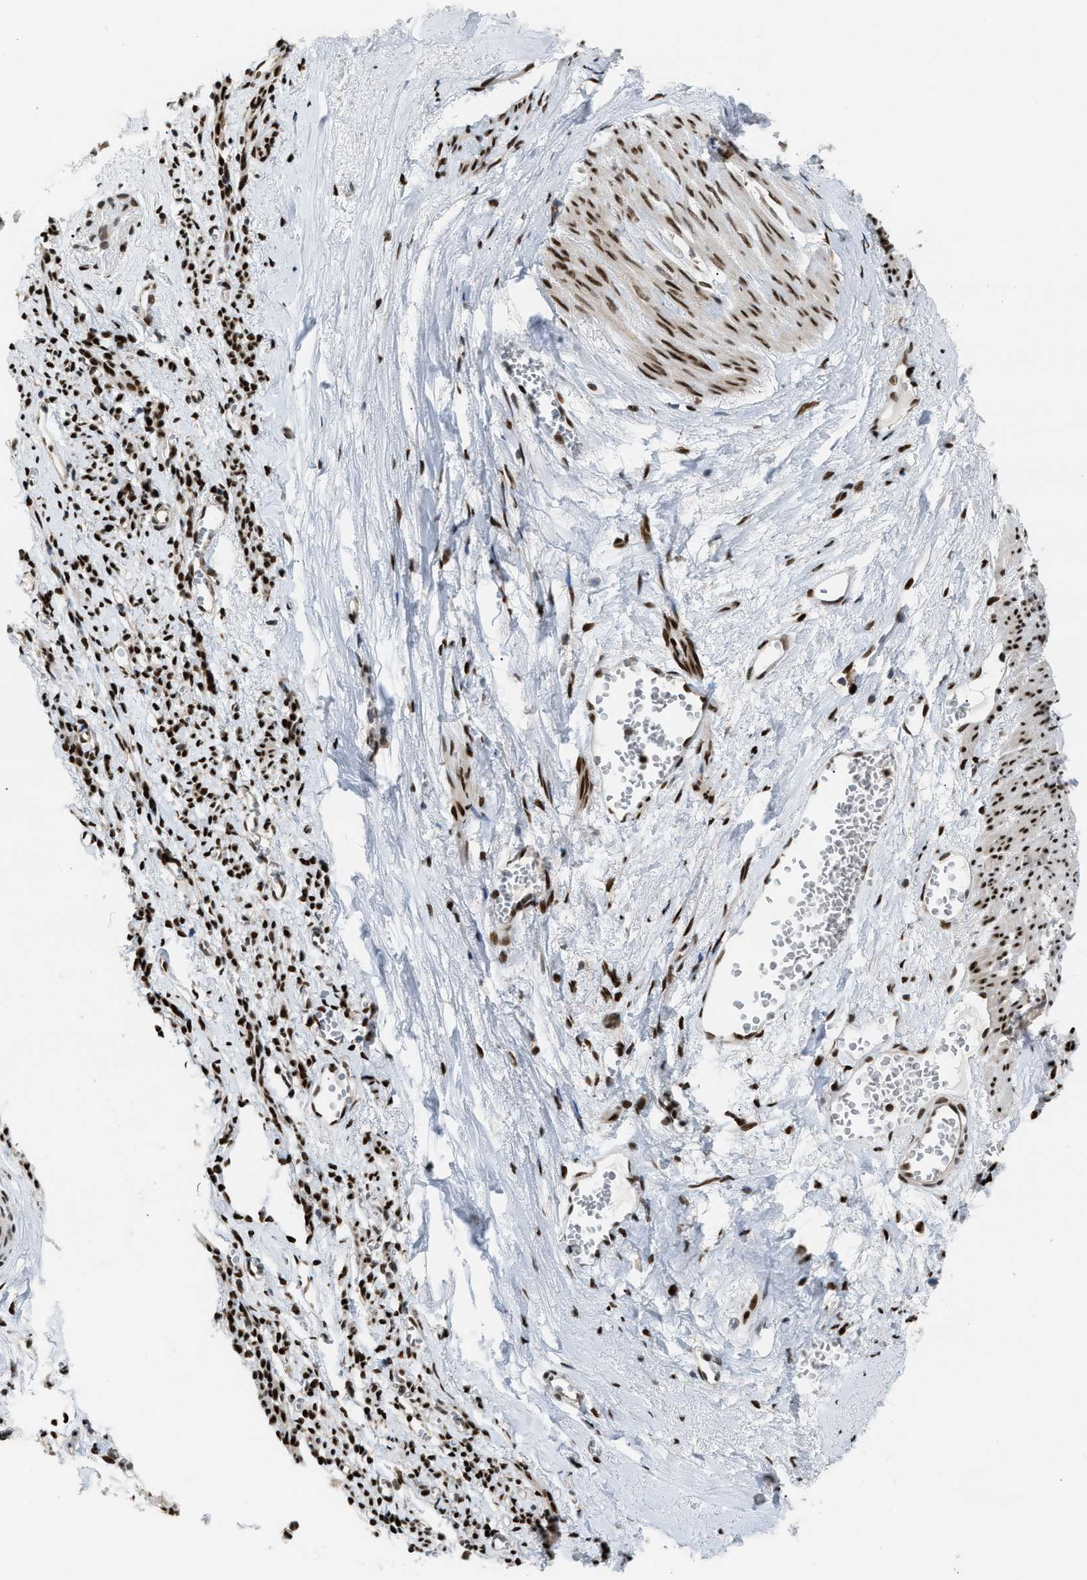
{"staining": {"intensity": "strong", "quantity": ">75%", "location": "nuclear"}, "tissue": "endometrial cancer", "cell_type": "Tumor cells", "image_type": "cancer", "snomed": [{"axis": "morphology", "description": "Adenocarcinoma, NOS"}, {"axis": "topography", "description": "Endometrium"}], "caption": "Immunohistochemical staining of human endometrial cancer shows strong nuclear protein staining in approximately >75% of tumor cells.", "gene": "SSBP2", "patient": {"sex": "female", "age": 75}}